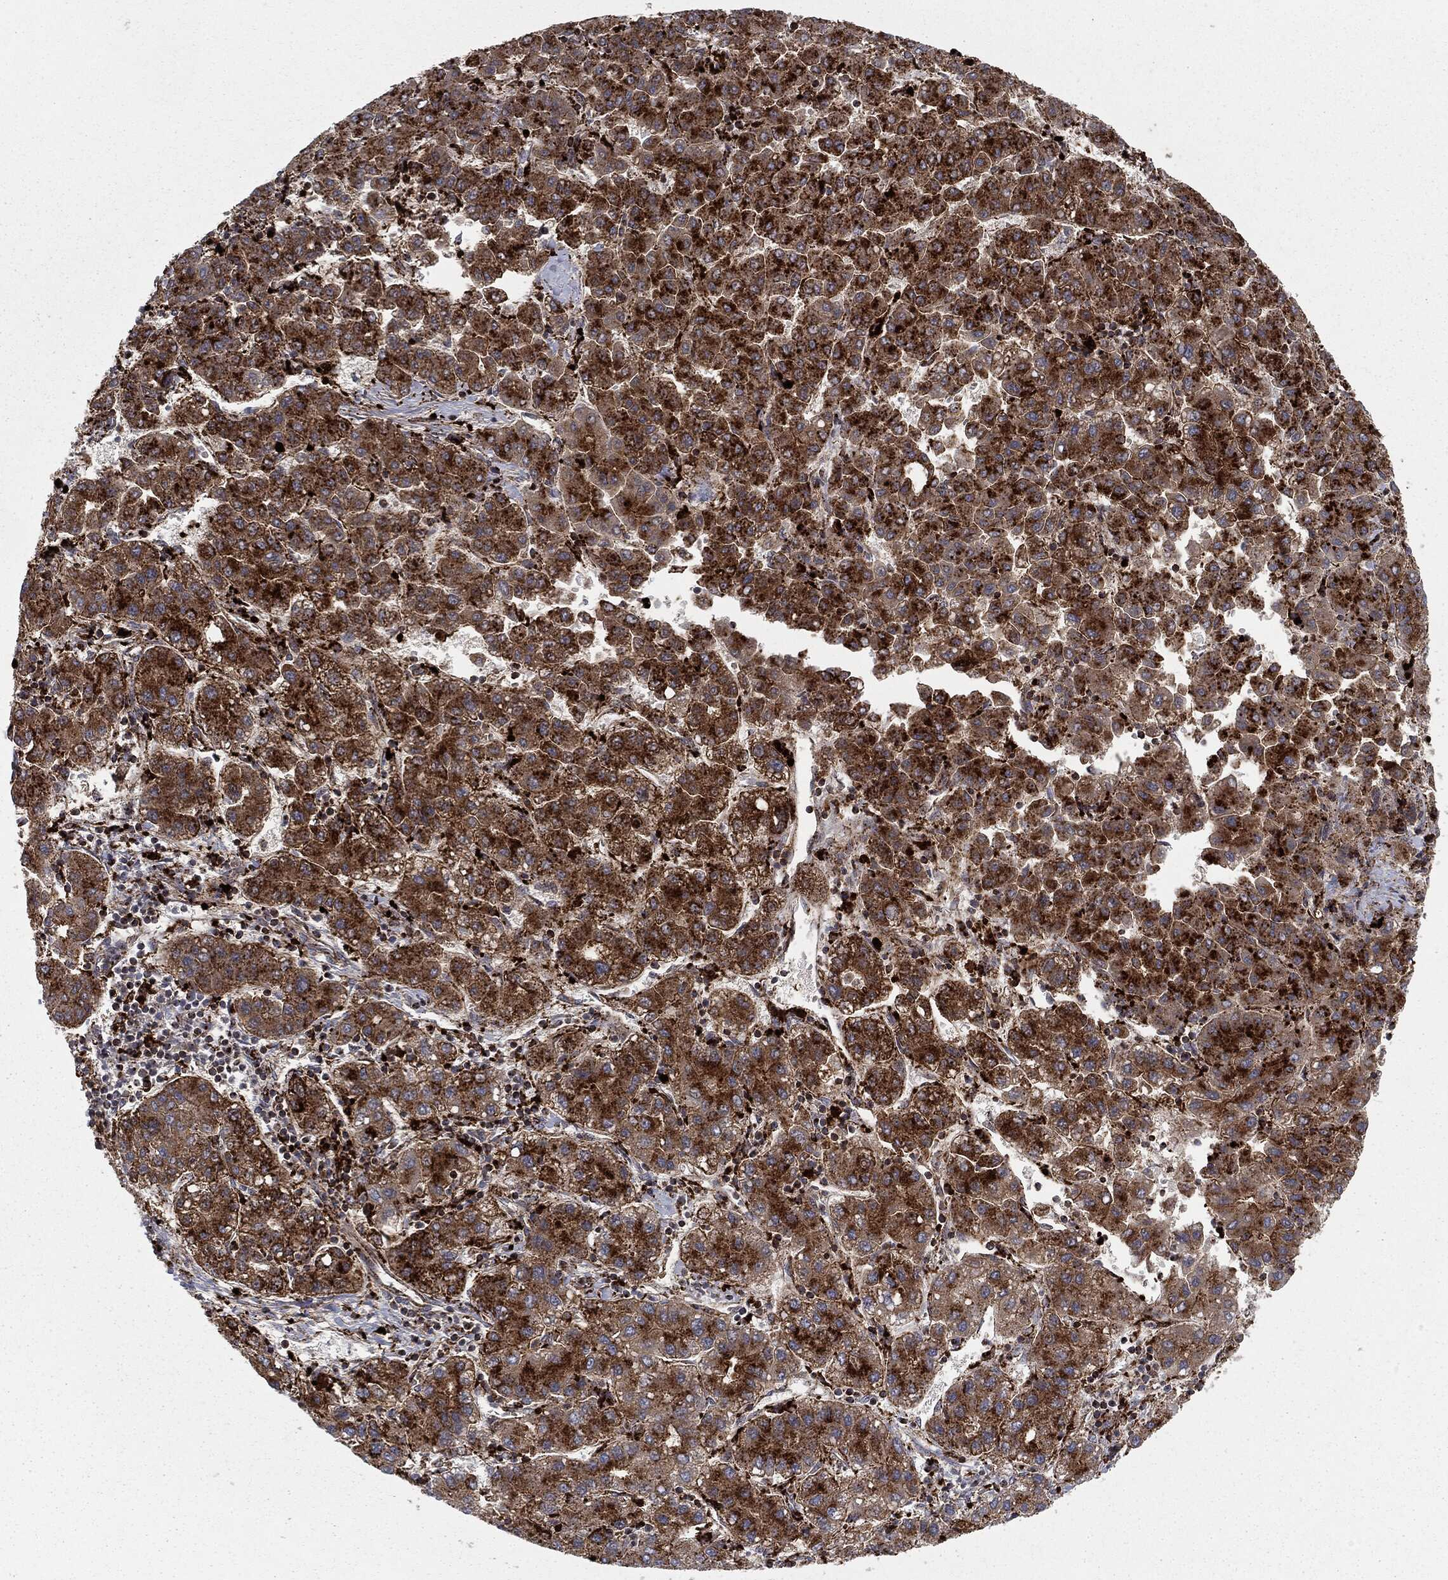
{"staining": {"intensity": "strong", "quantity": ">75%", "location": "cytoplasmic/membranous"}, "tissue": "liver cancer", "cell_type": "Tumor cells", "image_type": "cancer", "snomed": [{"axis": "morphology", "description": "Carcinoma, Hepatocellular, NOS"}, {"axis": "topography", "description": "Liver"}], "caption": "A brown stain labels strong cytoplasmic/membranous expression of a protein in human liver cancer (hepatocellular carcinoma) tumor cells.", "gene": "CTSA", "patient": {"sex": "male", "age": 65}}